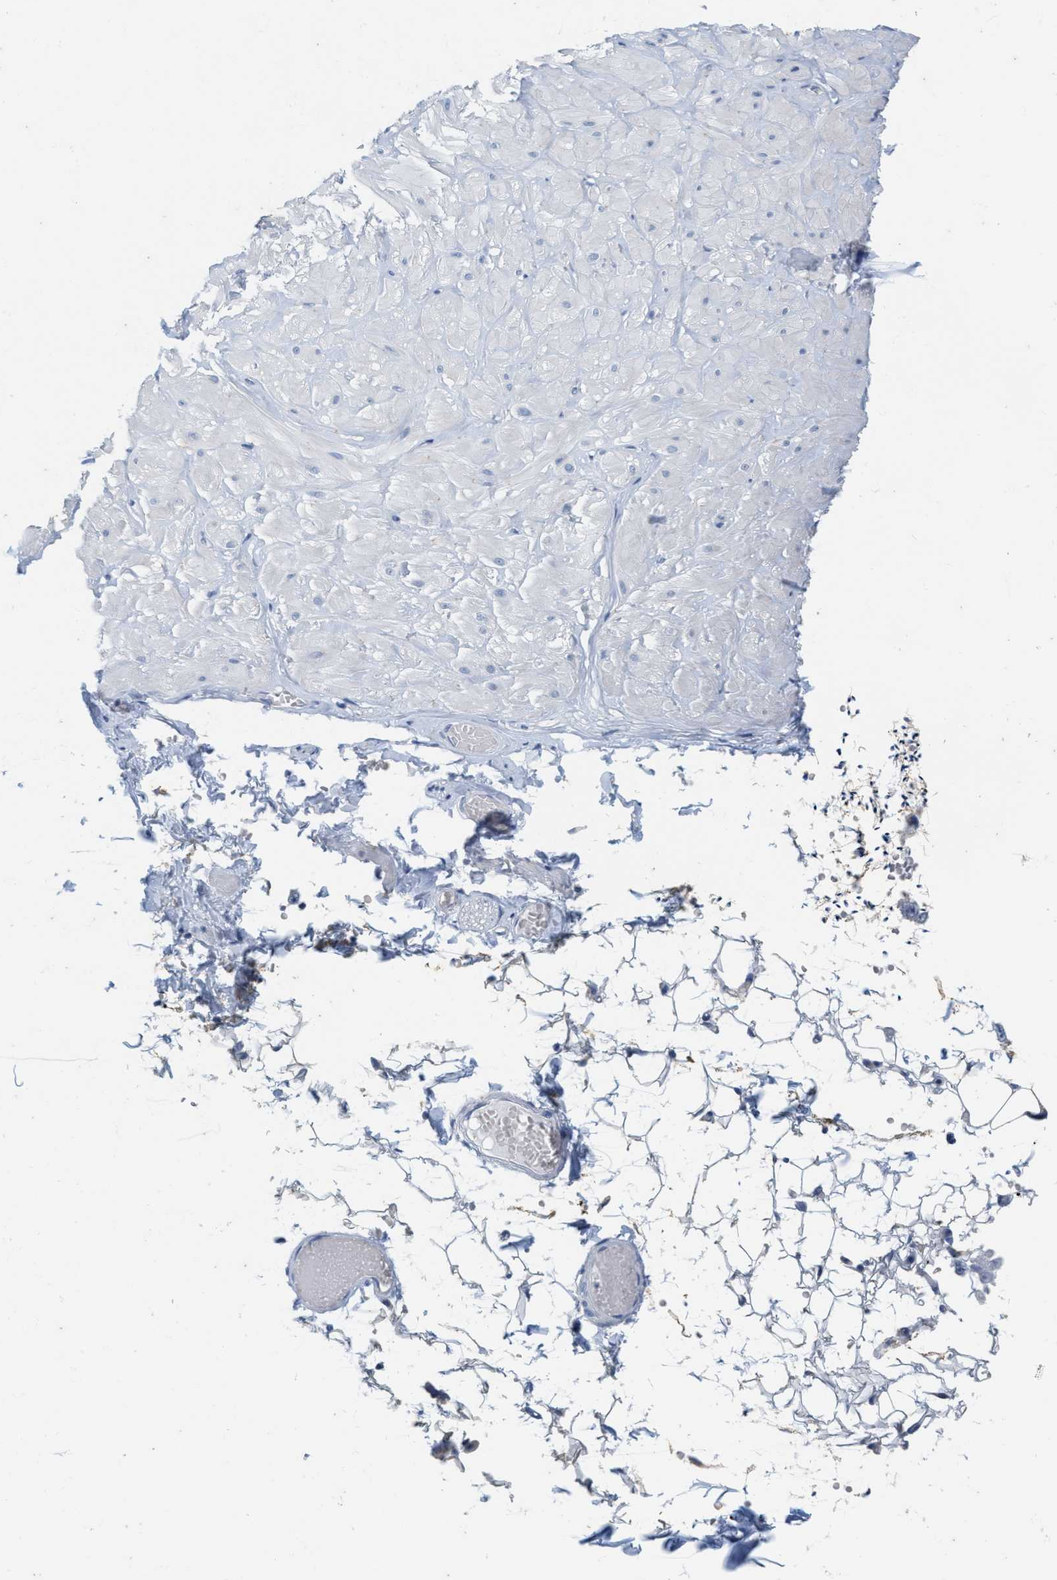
{"staining": {"intensity": "negative", "quantity": "none", "location": "none"}, "tissue": "adipose tissue", "cell_type": "Adipocytes", "image_type": "normal", "snomed": [{"axis": "morphology", "description": "Normal tissue, NOS"}, {"axis": "topography", "description": "Adipose tissue"}, {"axis": "topography", "description": "Vascular tissue"}, {"axis": "topography", "description": "Peripheral nerve tissue"}], "caption": "Adipose tissue stained for a protein using IHC displays no staining adipocytes.", "gene": "ABCB11", "patient": {"sex": "male", "age": 25}}